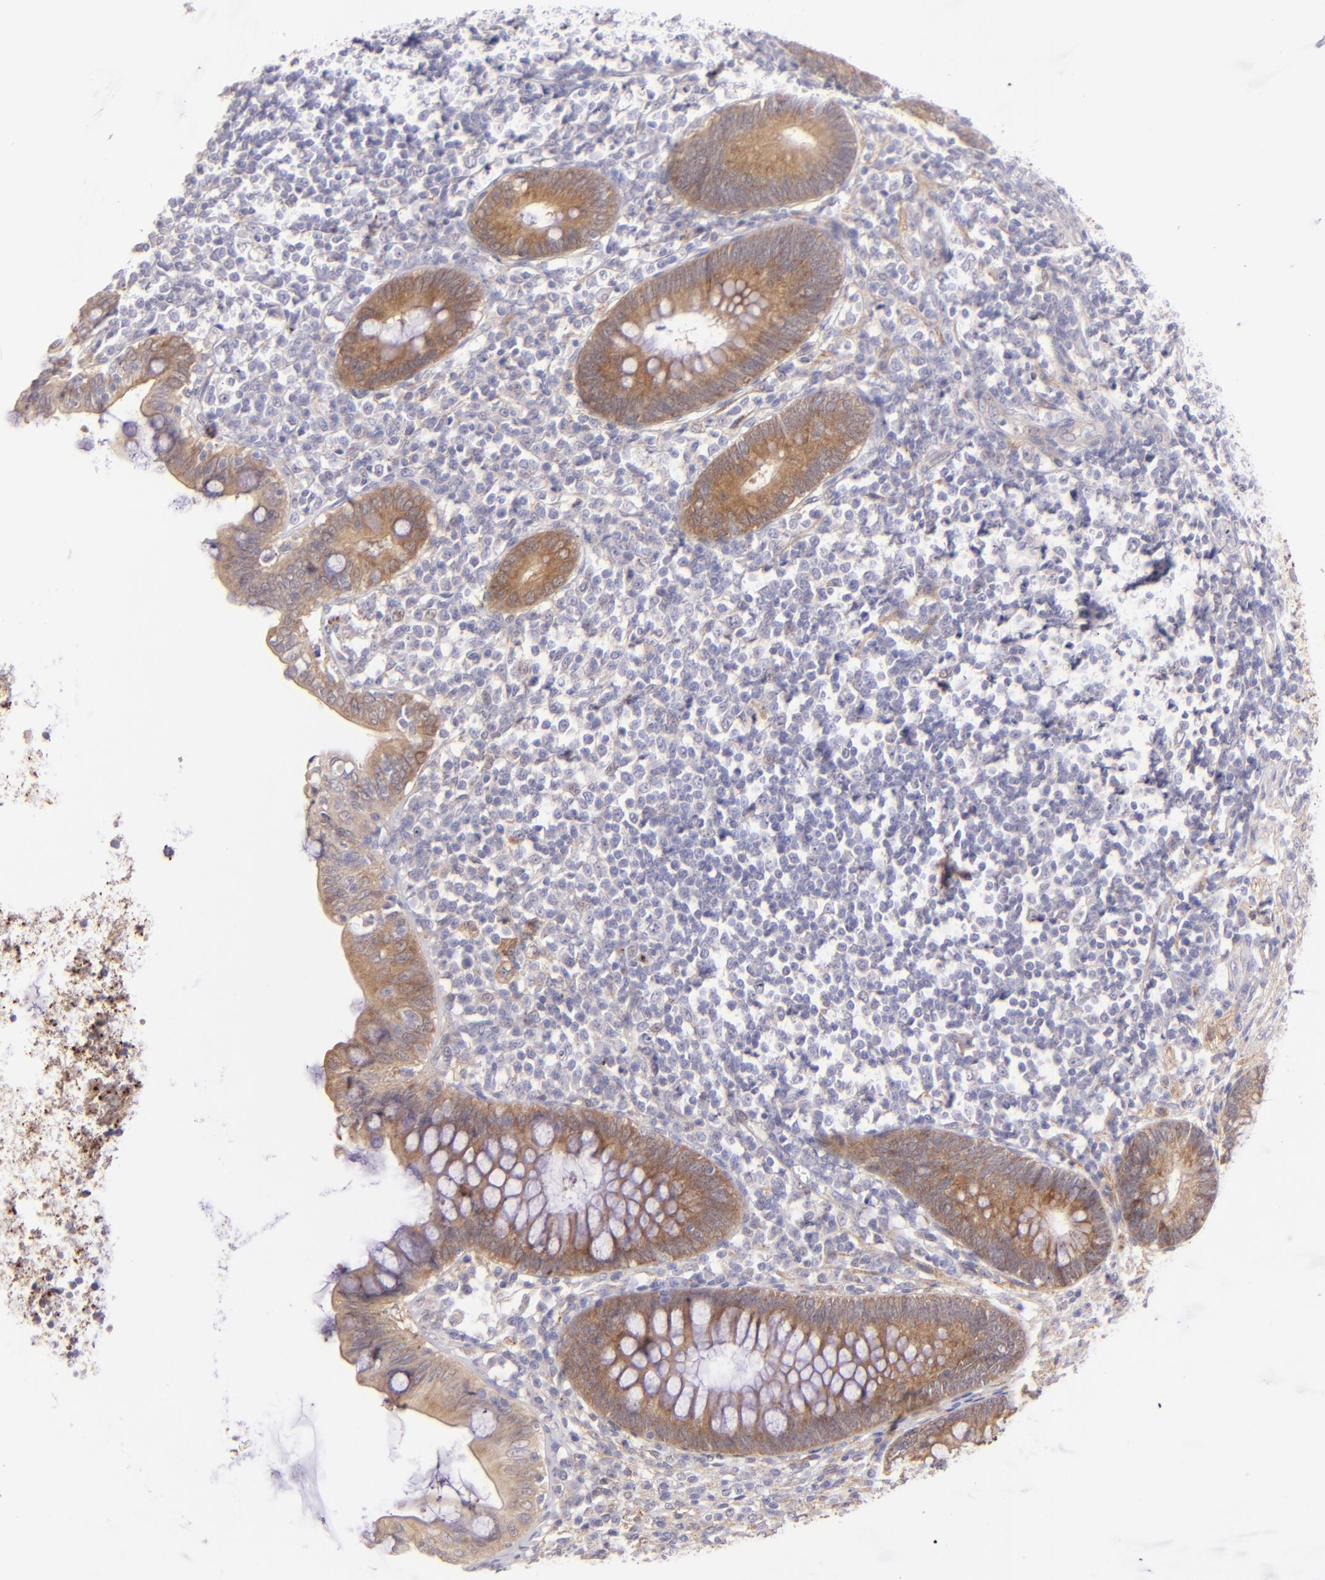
{"staining": {"intensity": "moderate", "quantity": ">75%", "location": "cytoplasmic/membranous"}, "tissue": "appendix", "cell_type": "Glandular cells", "image_type": "normal", "snomed": [{"axis": "morphology", "description": "Normal tissue, NOS"}, {"axis": "topography", "description": "Appendix"}], "caption": "Immunohistochemical staining of normal human appendix reveals medium levels of moderate cytoplasmic/membranous positivity in about >75% of glandular cells. The staining was performed using DAB (3,3'-diaminobenzidine) to visualize the protein expression in brown, while the nuclei were stained in blue with hematoxylin (Magnification: 20x).", "gene": "SH2D4A", "patient": {"sex": "female", "age": 66}}